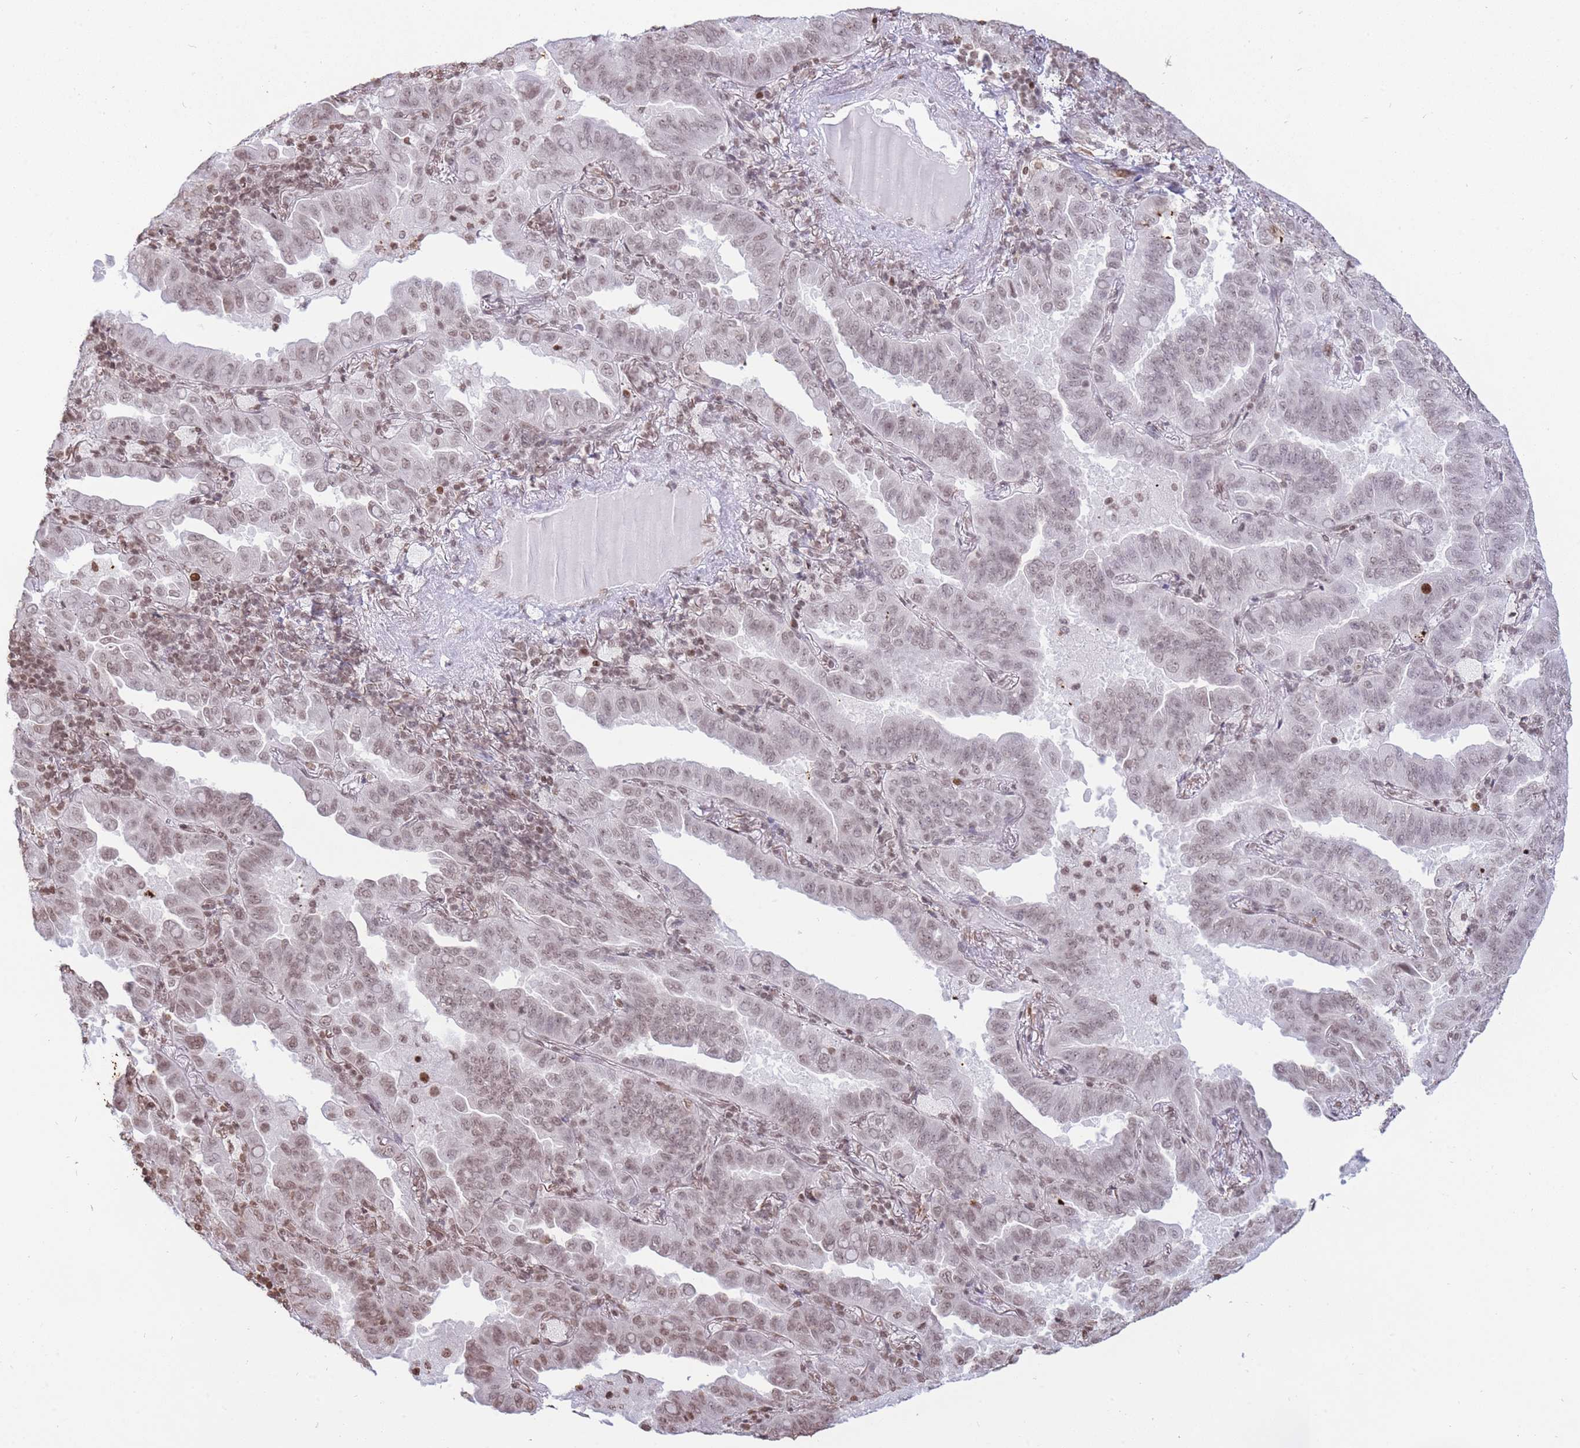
{"staining": {"intensity": "weak", "quantity": ">75%", "location": "nuclear"}, "tissue": "lung cancer", "cell_type": "Tumor cells", "image_type": "cancer", "snomed": [{"axis": "morphology", "description": "Adenocarcinoma, NOS"}, {"axis": "topography", "description": "Lung"}], "caption": "This is an image of immunohistochemistry (IHC) staining of lung adenocarcinoma, which shows weak staining in the nuclear of tumor cells.", "gene": "SHISAL1", "patient": {"sex": "male", "age": 64}}